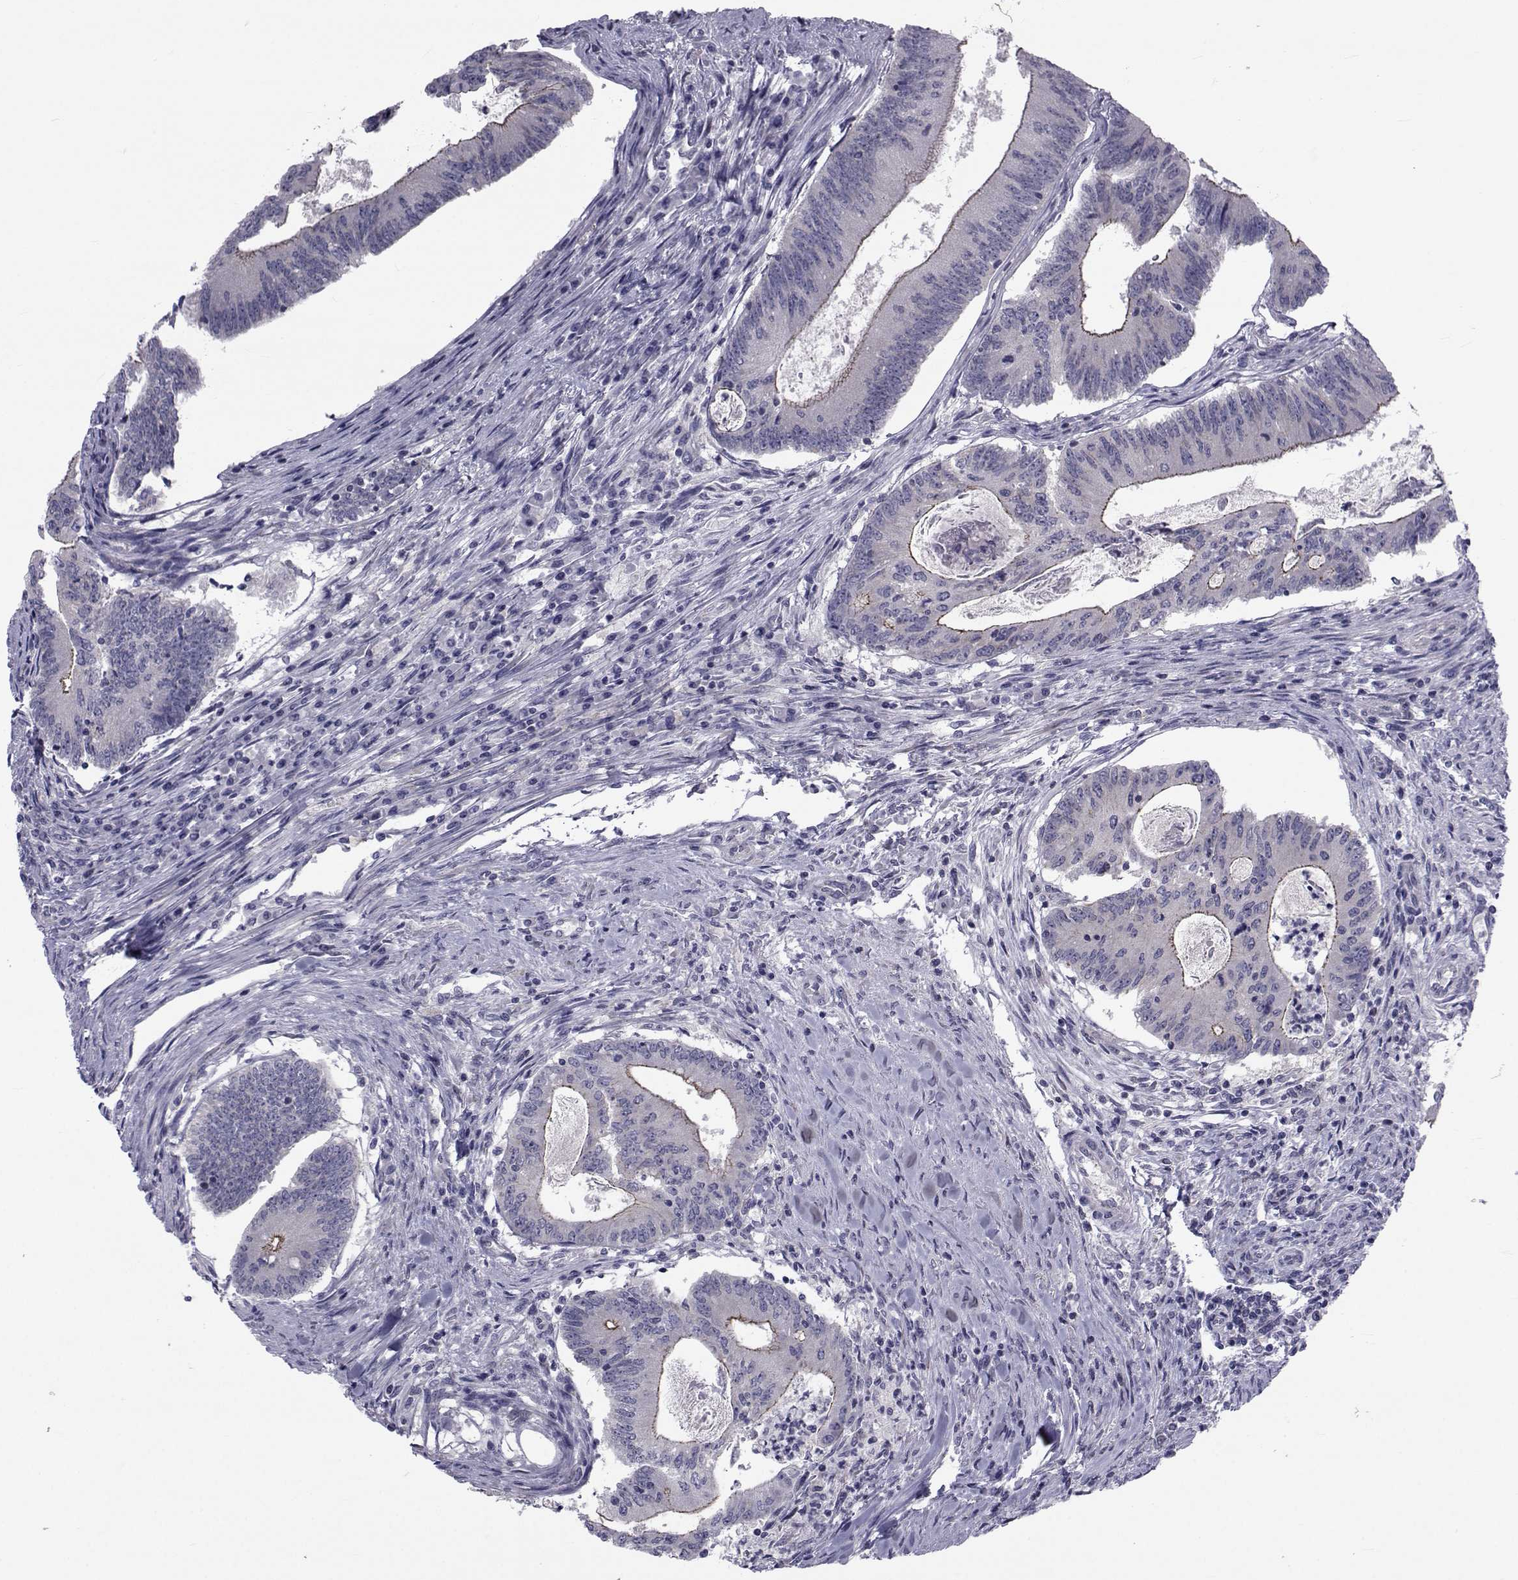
{"staining": {"intensity": "strong", "quantity": "<25%", "location": "cytoplasmic/membranous"}, "tissue": "colorectal cancer", "cell_type": "Tumor cells", "image_type": "cancer", "snomed": [{"axis": "morphology", "description": "Adenocarcinoma, NOS"}, {"axis": "topography", "description": "Colon"}], "caption": "This image demonstrates immunohistochemistry (IHC) staining of adenocarcinoma (colorectal), with medium strong cytoplasmic/membranous positivity in about <25% of tumor cells.", "gene": "SLC30A10", "patient": {"sex": "female", "age": 70}}